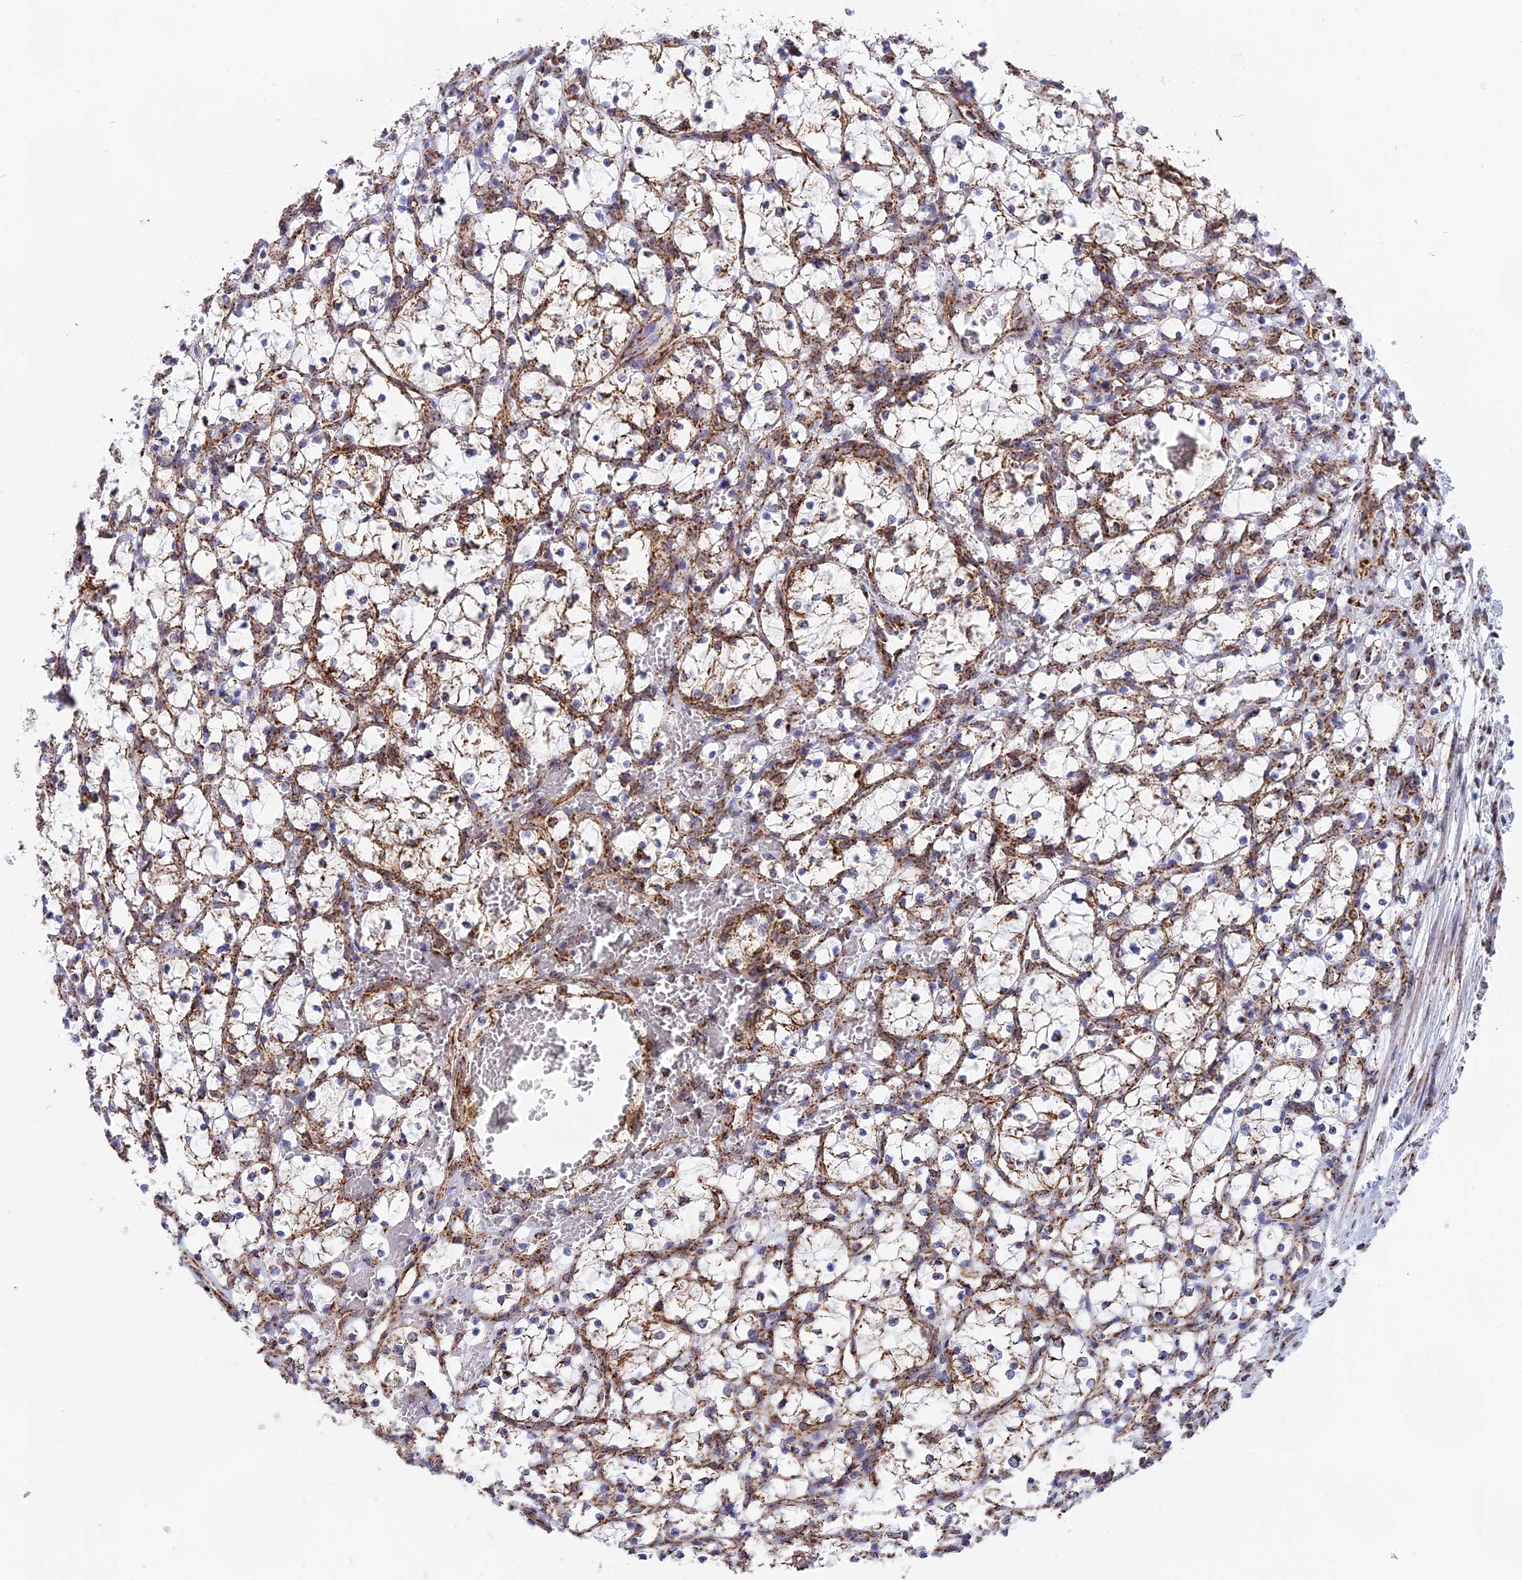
{"staining": {"intensity": "moderate", "quantity": ">75%", "location": "cytoplasmic/membranous"}, "tissue": "renal cancer", "cell_type": "Tumor cells", "image_type": "cancer", "snomed": [{"axis": "morphology", "description": "Adenocarcinoma, NOS"}, {"axis": "topography", "description": "Kidney"}], "caption": "Adenocarcinoma (renal) stained with IHC exhibits moderate cytoplasmic/membranous expression in approximately >75% of tumor cells. The protein of interest is stained brown, and the nuclei are stained in blue (DAB (3,3'-diaminobenzidine) IHC with brightfield microscopy, high magnification).", "gene": "CDC16", "patient": {"sex": "female", "age": 69}}